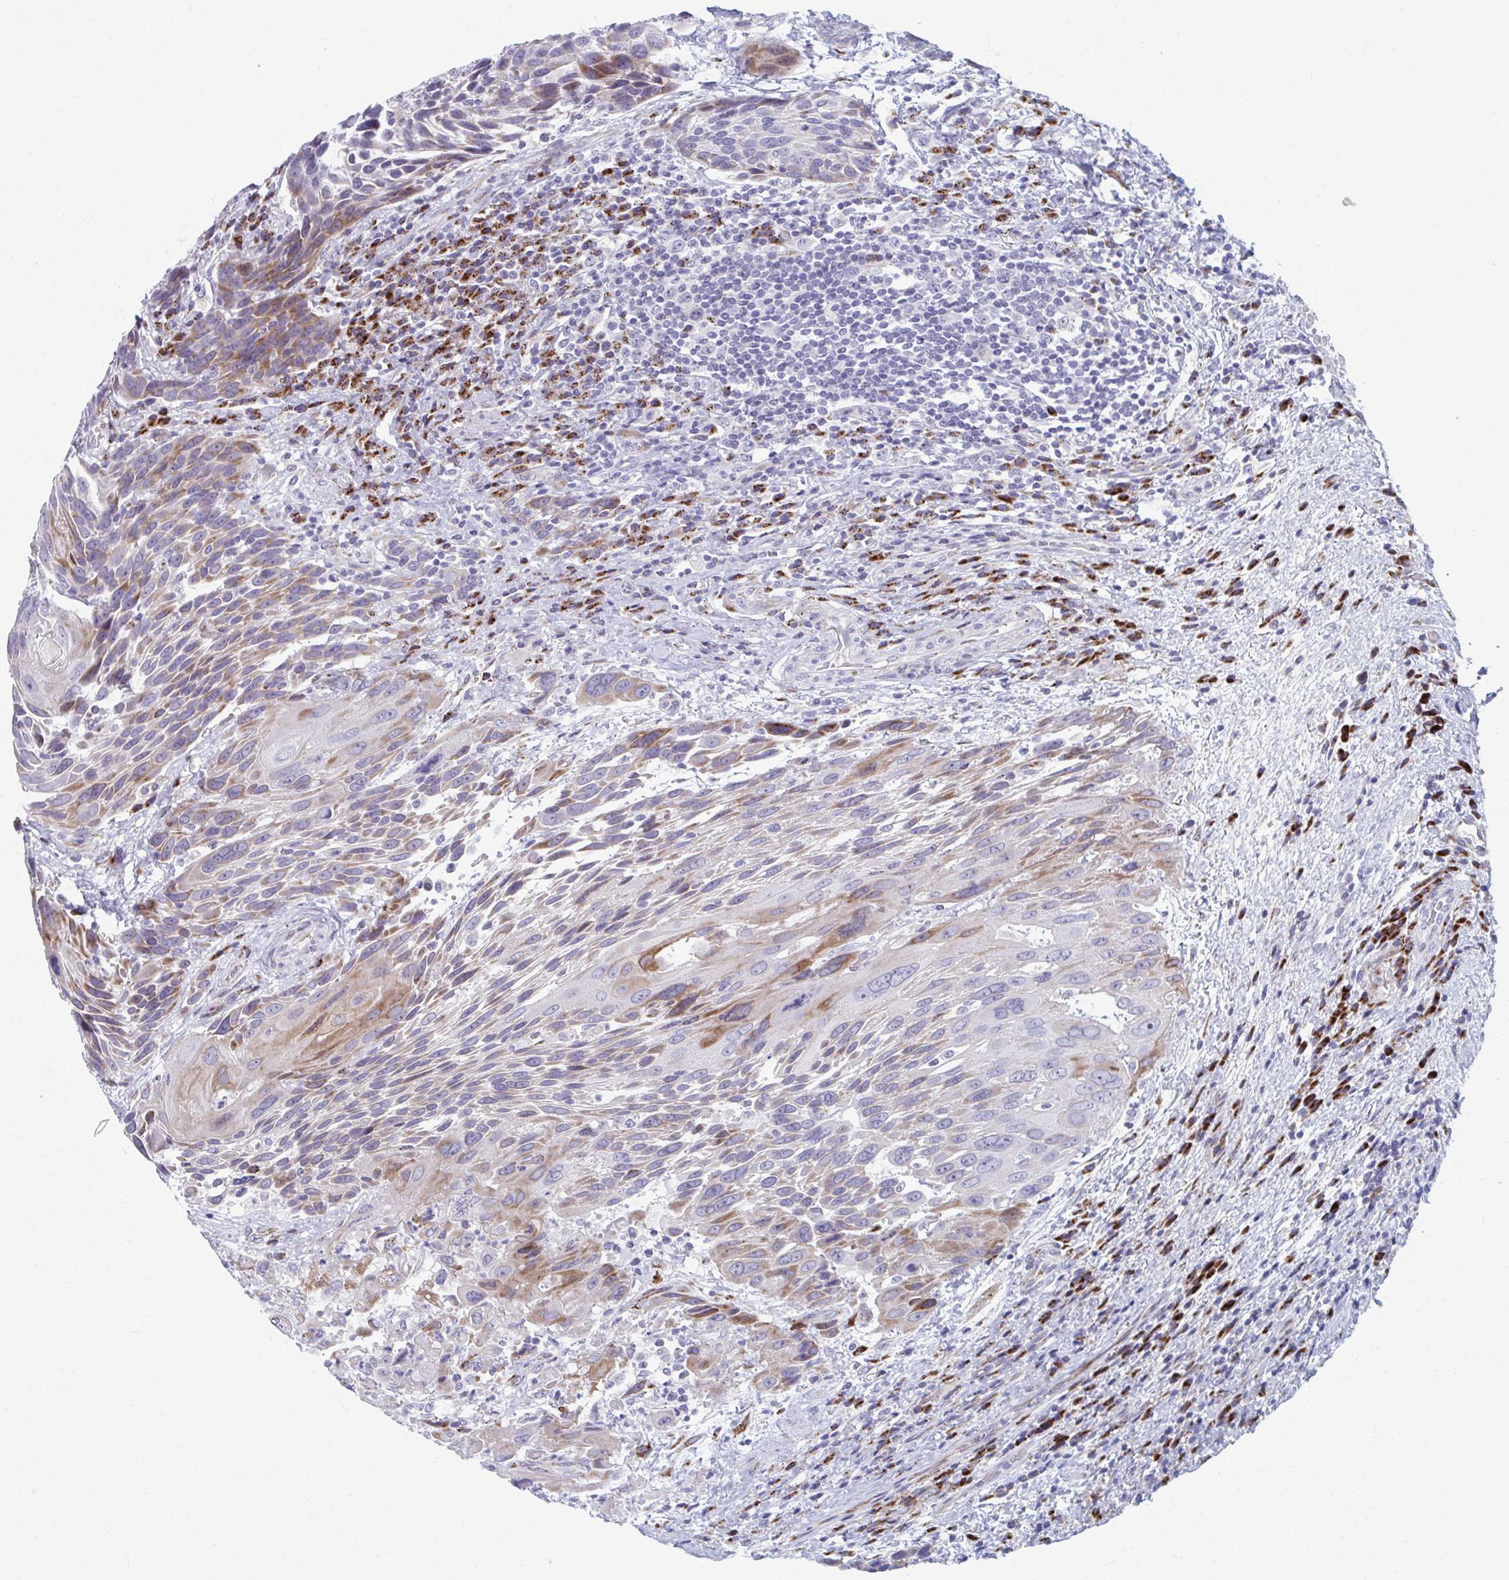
{"staining": {"intensity": "moderate", "quantity": "25%-75%", "location": "cytoplasmic/membranous"}, "tissue": "urothelial cancer", "cell_type": "Tumor cells", "image_type": "cancer", "snomed": [{"axis": "morphology", "description": "Urothelial carcinoma, High grade"}, {"axis": "topography", "description": "Urinary bladder"}], "caption": "Immunohistochemical staining of human urothelial cancer reveals medium levels of moderate cytoplasmic/membranous protein expression in approximately 25%-75% of tumor cells.", "gene": "OLFM2", "patient": {"sex": "female", "age": 70}}